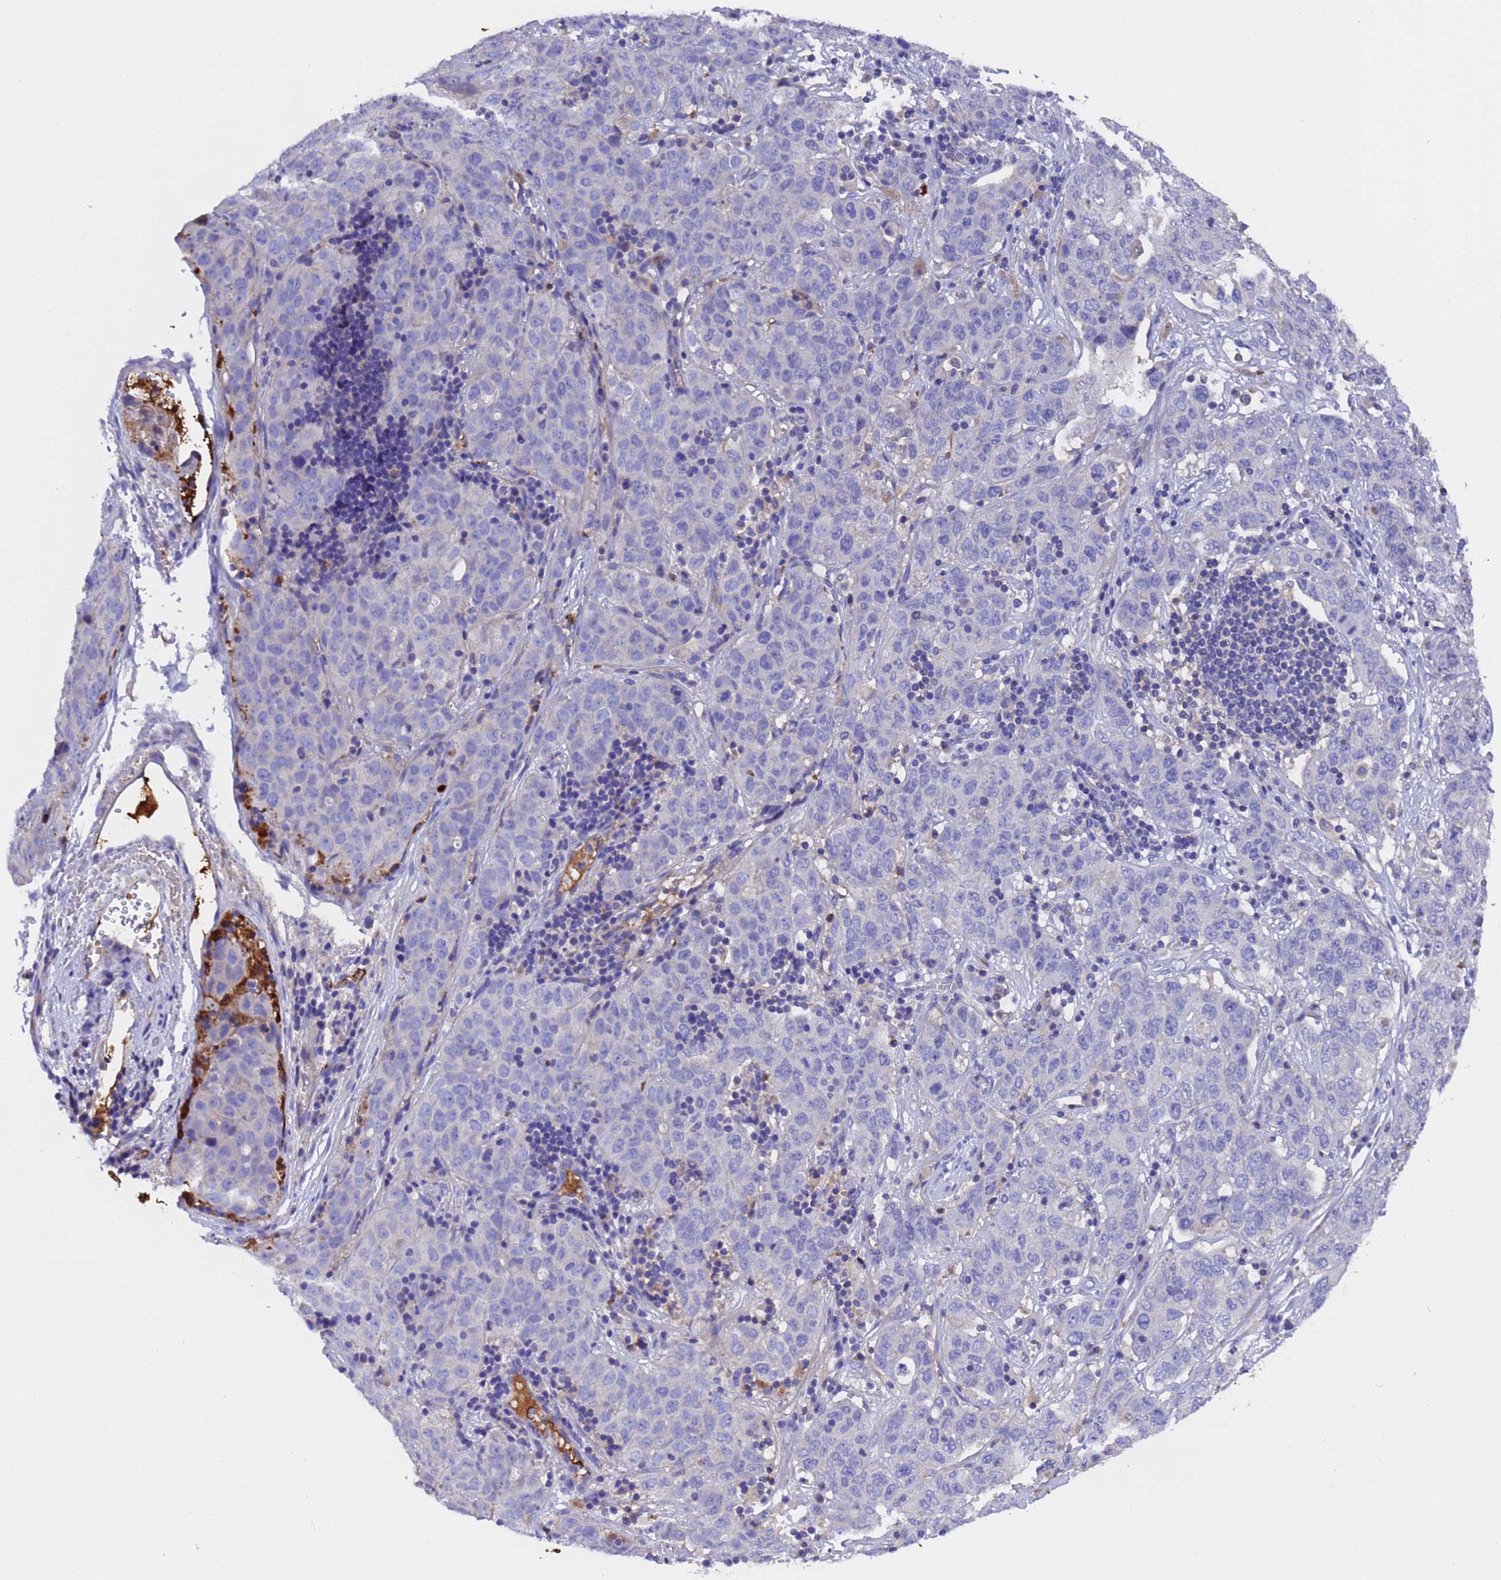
{"staining": {"intensity": "negative", "quantity": "none", "location": "none"}, "tissue": "stomach cancer", "cell_type": "Tumor cells", "image_type": "cancer", "snomed": [{"axis": "morphology", "description": "Normal tissue, NOS"}, {"axis": "morphology", "description": "Adenocarcinoma, NOS"}, {"axis": "topography", "description": "Lymph node"}, {"axis": "topography", "description": "Stomach"}], "caption": "There is no significant positivity in tumor cells of adenocarcinoma (stomach). (DAB (3,3'-diaminobenzidine) immunohistochemistry, high magnification).", "gene": "ELP6", "patient": {"sex": "male", "age": 48}}